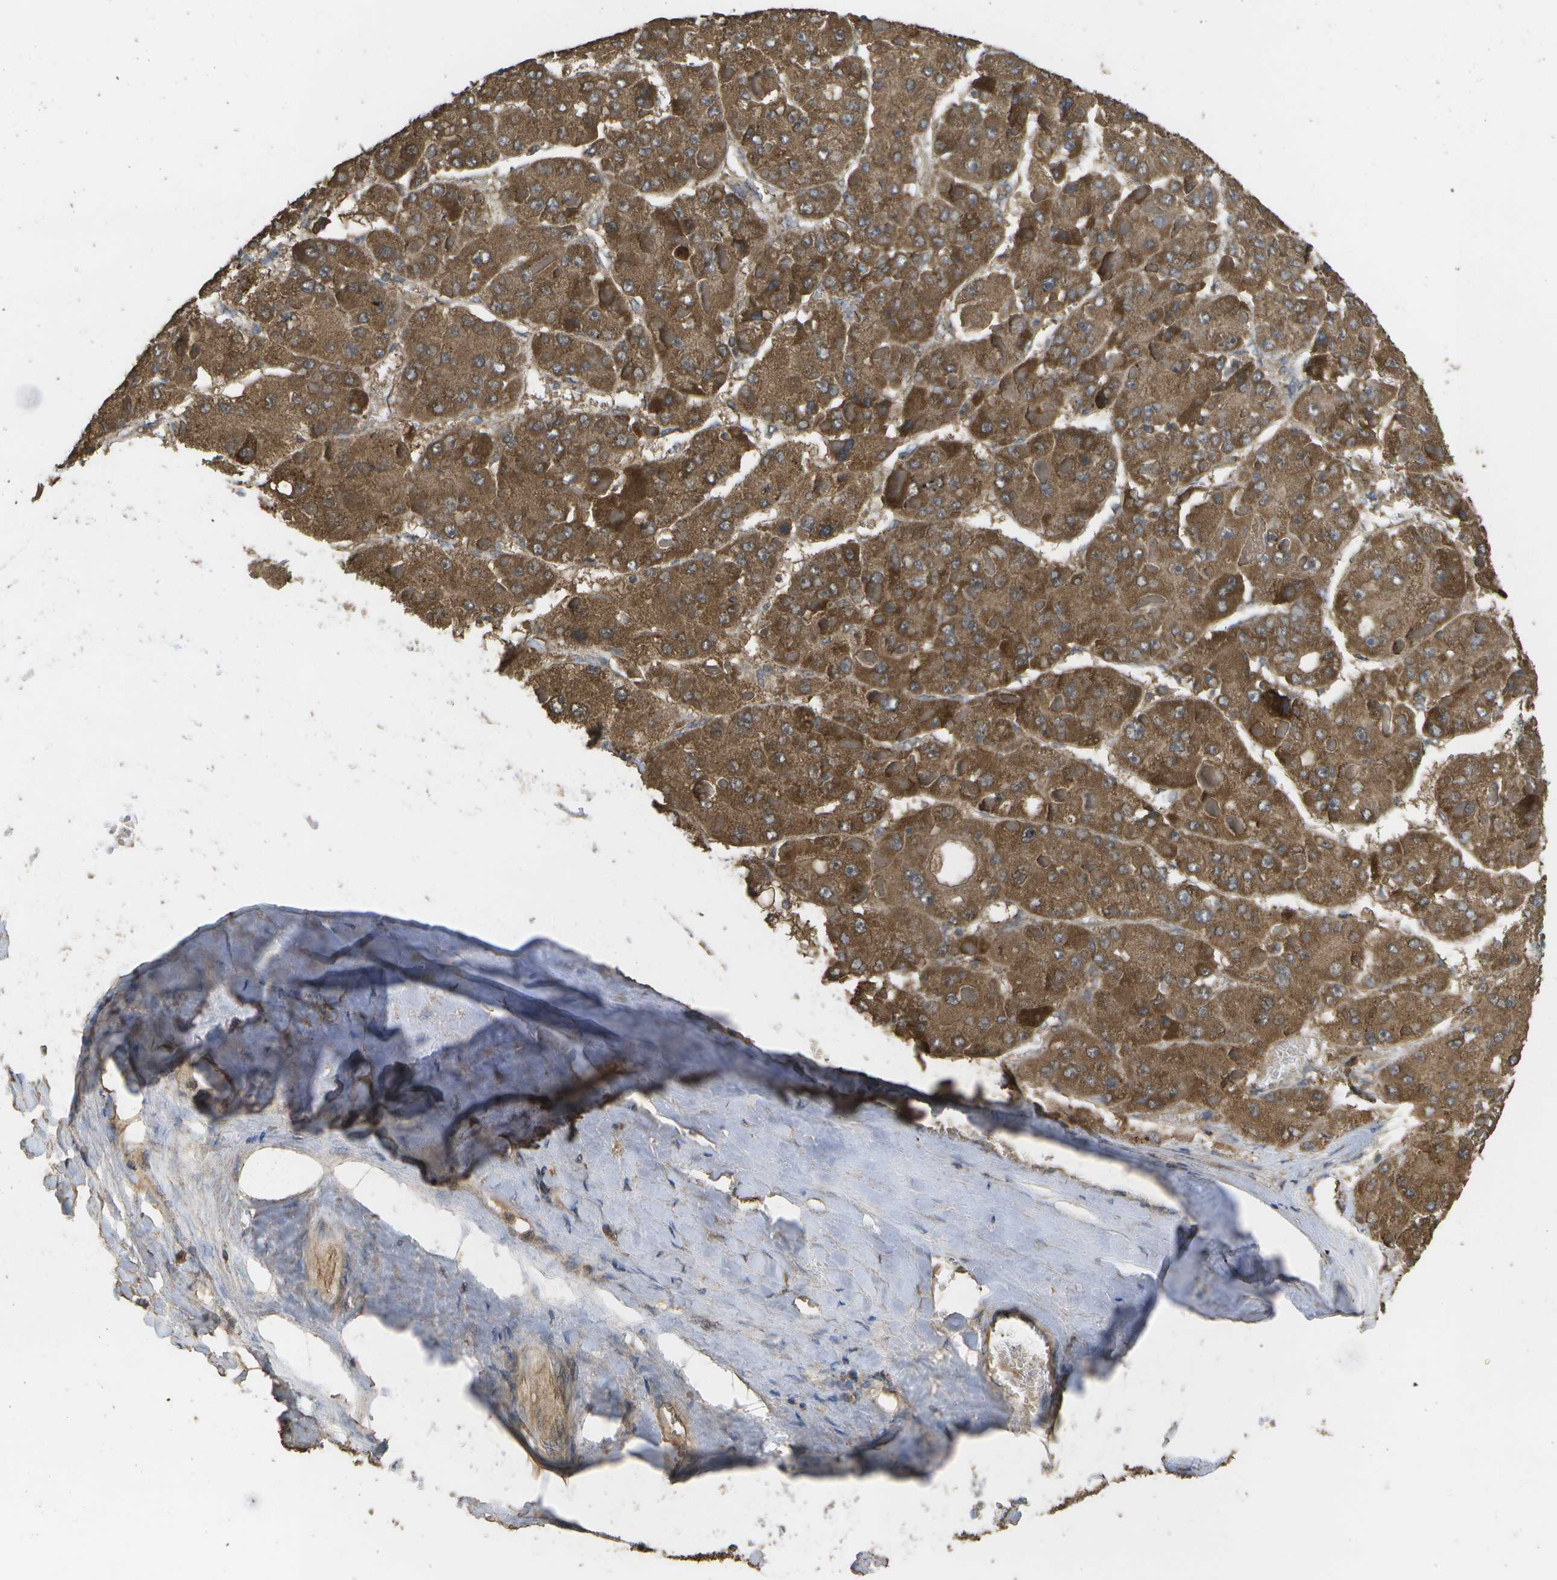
{"staining": {"intensity": "moderate", "quantity": ">75%", "location": "cytoplasmic/membranous"}, "tissue": "liver cancer", "cell_type": "Tumor cells", "image_type": "cancer", "snomed": [{"axis": "morphology", "description": "Carcinoma, Hepatocellular, NOS"}, {"axis": "topography", "description": "Liver"}], "caption": "DAB immunohistochemical staining of human liver hepatocellular carcinoma exhibits moderate cytoplasmic/membranous protein staining in about >75% of tumor cells.", "gene": "SACS", "patient": {"sex": "female", "age": 73}}